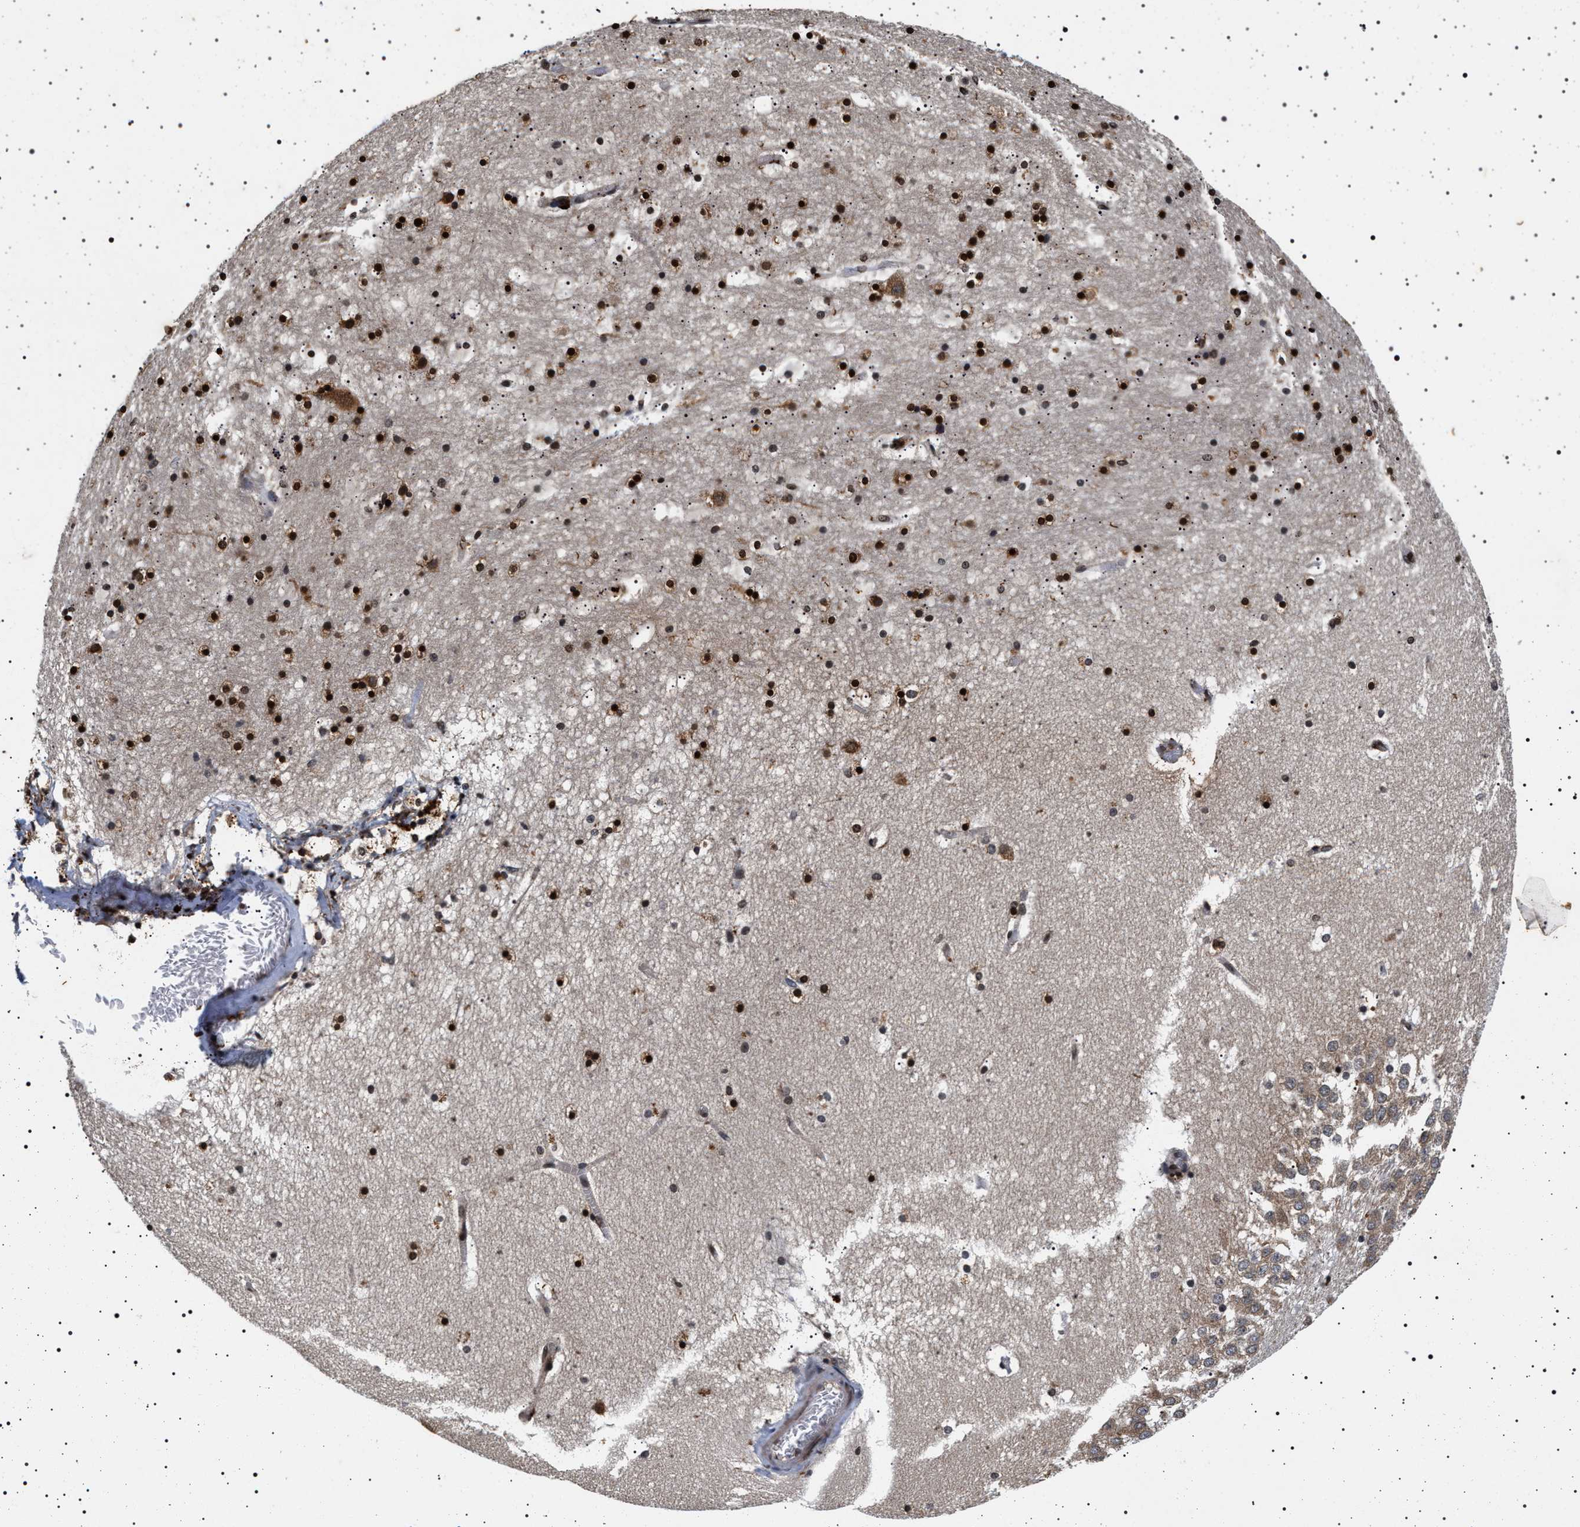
{"staining": {"intensity": "strong", "quantity": ">75%", "location": "cytoplasmic/membranous,nuclear"}, "tissue": "hippocampus", "cell_type": "Glial cells", "image_type": "normal", "snomed": [{"axis": "morphology", "description": "Normal tissue, NOS"}, {"axis": "topography", "description": "Hippocampus"}], "caption": "Hippocampus stained with immunohistochemistry exhibits strong cytoplasmic/membranous,nuclear expression in approximately >75% of glial cells. Nuclei are stained in blue.", "gene": "CDKN1B", "patient": {"sex": "male", "age": 45}}